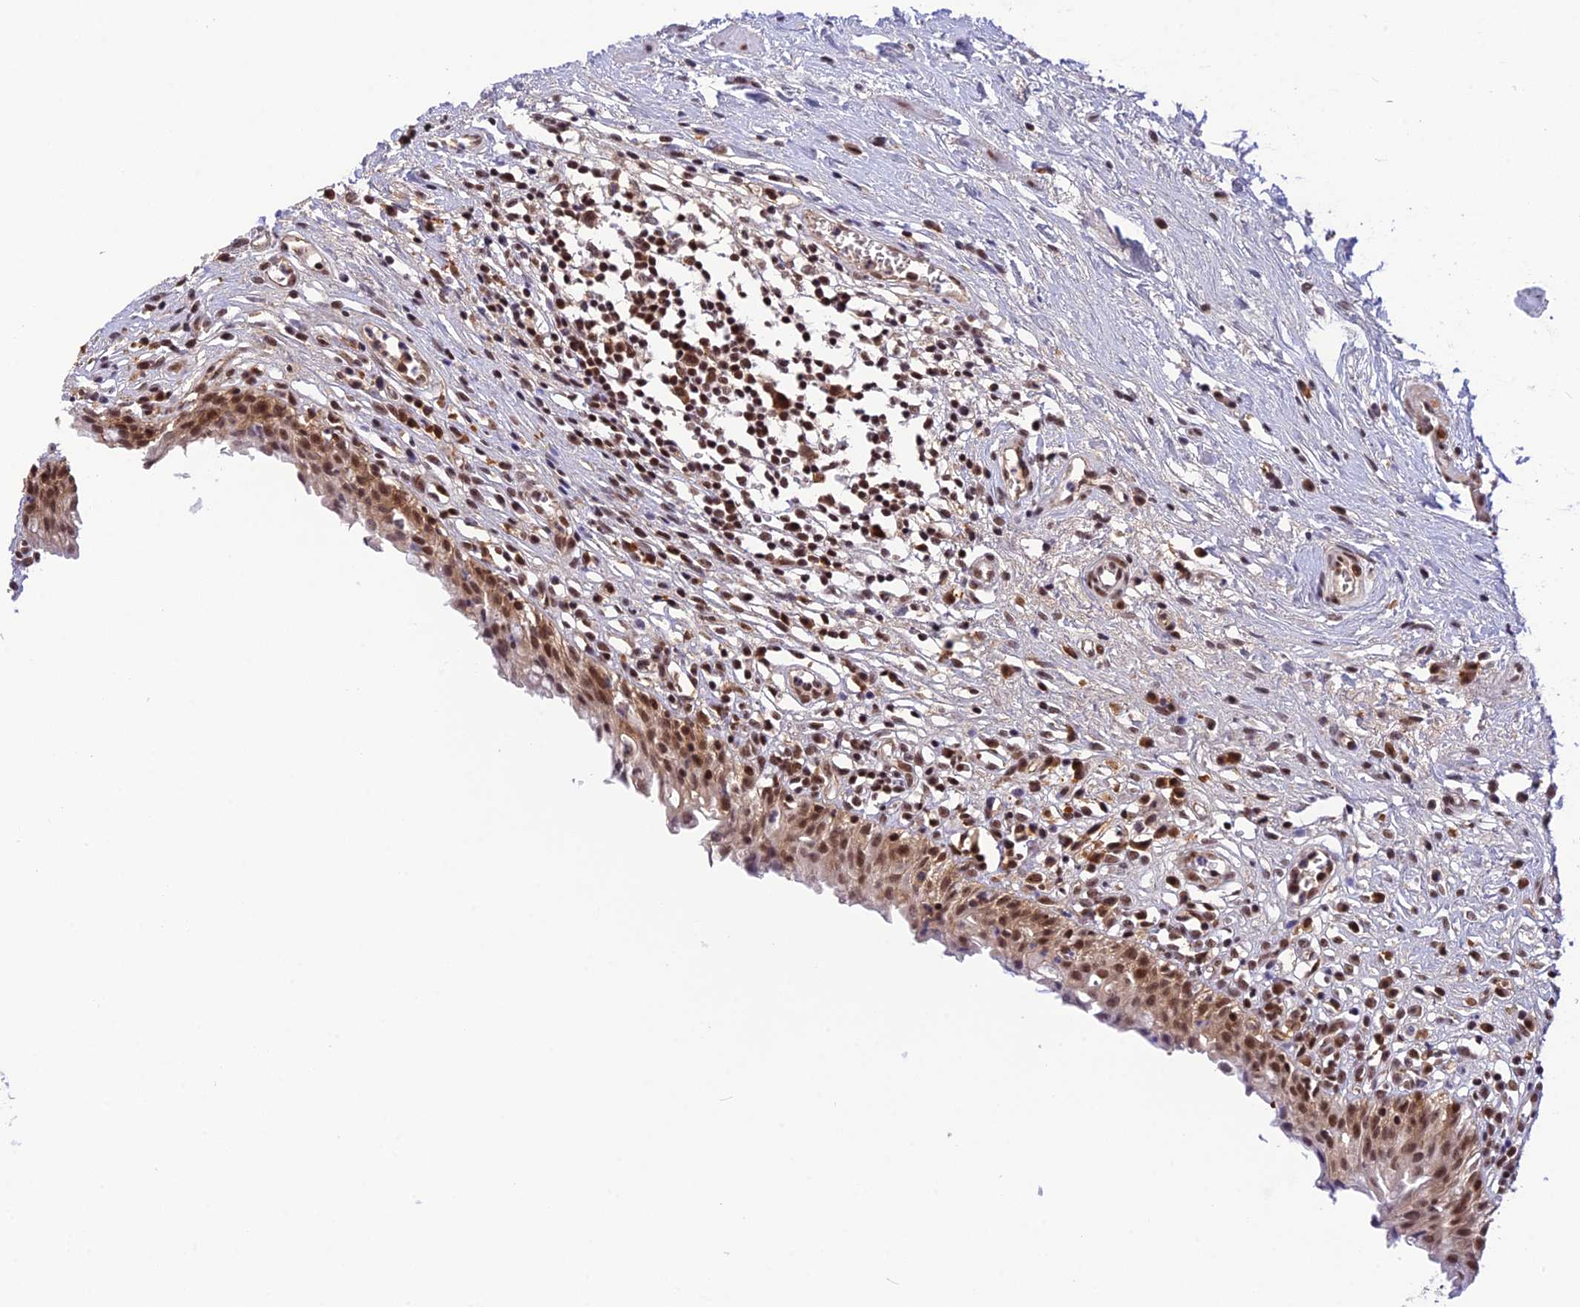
{"staining": {"intensity": "moderate", "quantity": ">75%", "location": "nuclear"}, "tissue": "urinary bladder", "cell_type": "Urothelial cells", "image_type": "normal", "snomed": [{"axis": "morphology", "description": "Normal tissue, NOS"}, {"axis": "morphology", "description": "Inflammation, NOS"}, {"axis": "topography", "description": "Urinary bladder"}], "caption": "Urothelial cells display medium levels of moderate nuclear staining in about >75% of cells in benign urinary bladder.", "gene": "THAP11", "patient": {"sex": "male", "age": 63}}